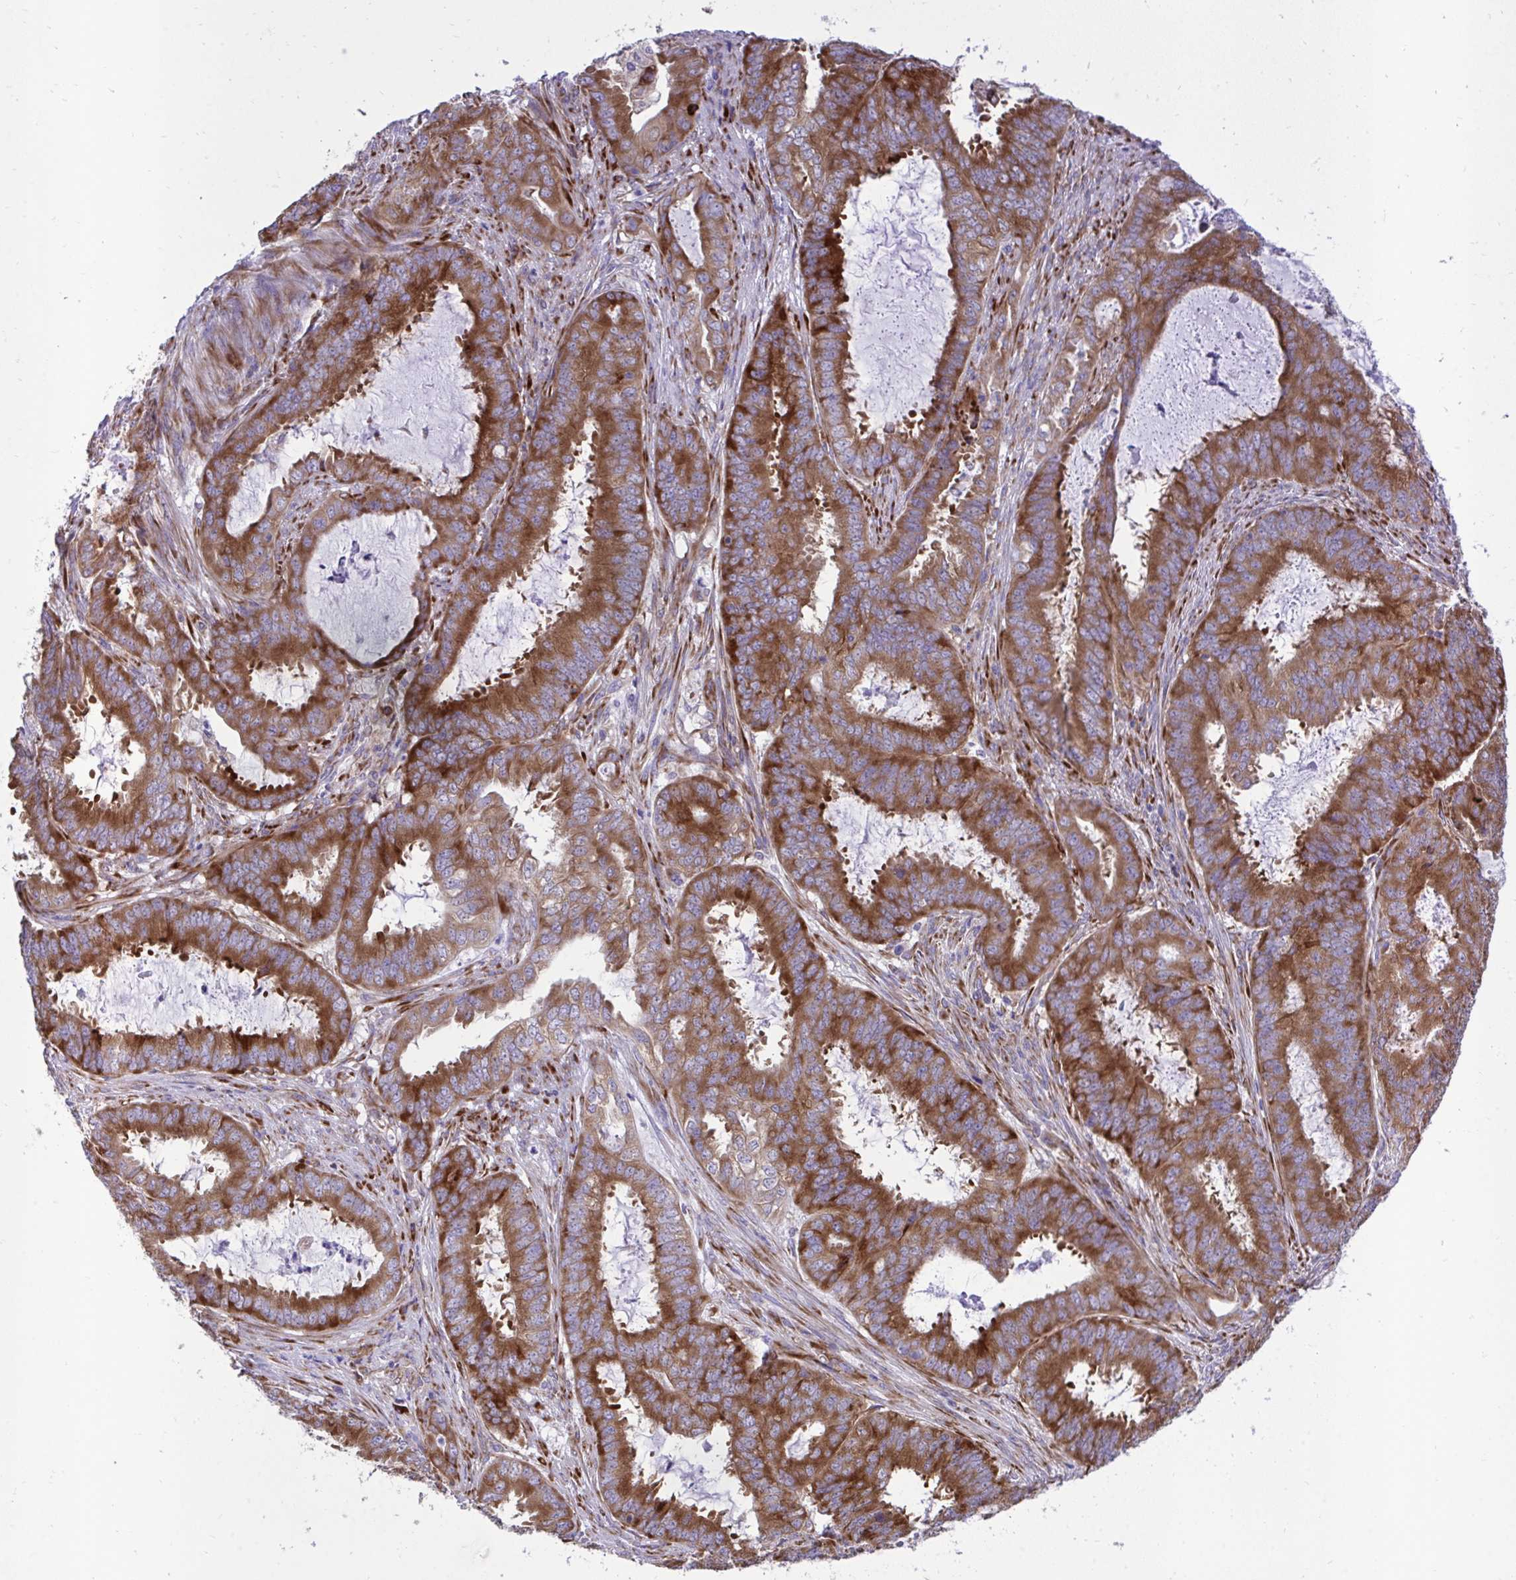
{"staining": {"intensity": "strong", "quantity": ">75%", "location": "cytoplasmic/membranous"}, "tissue": "endometrial cancer", "cell_type": "Tumor cells", "image_type": "cancer", "snomed": [{"axis": "morphology", "description": "Adenocarcinoma, NOS"}, {"axis": "topography", "description": "Endometrium"}], "caption": "Immunohistochemical staining of human endometrial adenocarcinoma shows high levels of strong cytoplasmic/membranous protein expression in approximately >75% of tumor cells.", "gene": "RPS15", "patient": {"sex": "female", "age": 51}}